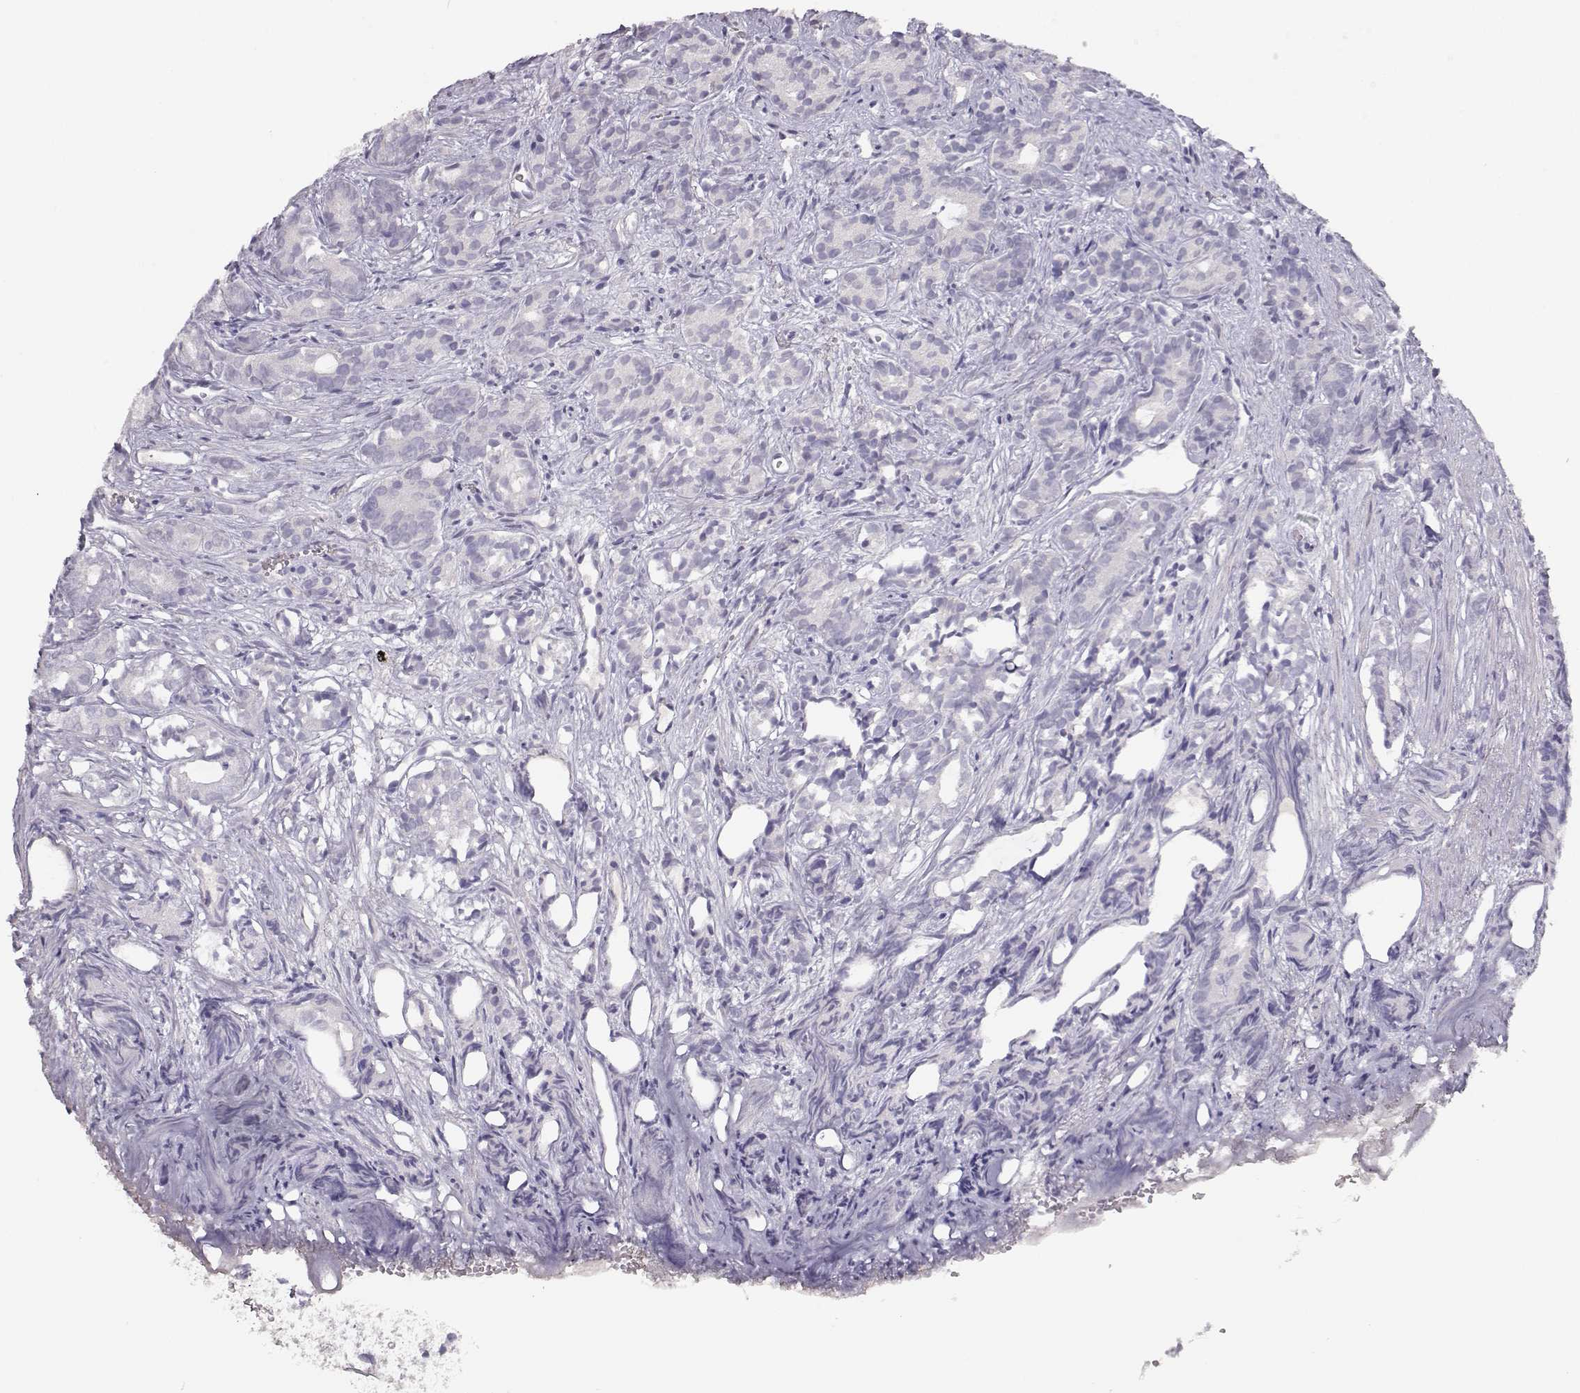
{"staining": {"intensity": "negative", "quantity": "none", "location": "none"}, "tissue": "prostate cancer", "cell_type": "Tumor cells", "image_type": "cancer", "snomed": [{"axis": "morphology", "description": "Adenocarcinoma, High grade"}, {"axis": "topography", "description": "Prostate"}], "caption": "Immunohistochemistry (IHC) histopathology image of neoplastic tissue: human adenocarcinoma (high-grade) (prostate) stained with DAB (3,3'-diaminobenzidine) reveals no significant protein positivity in tumor cells.", "gene": "TKTL1", "patient": {"sex": "male", "age": 84}}